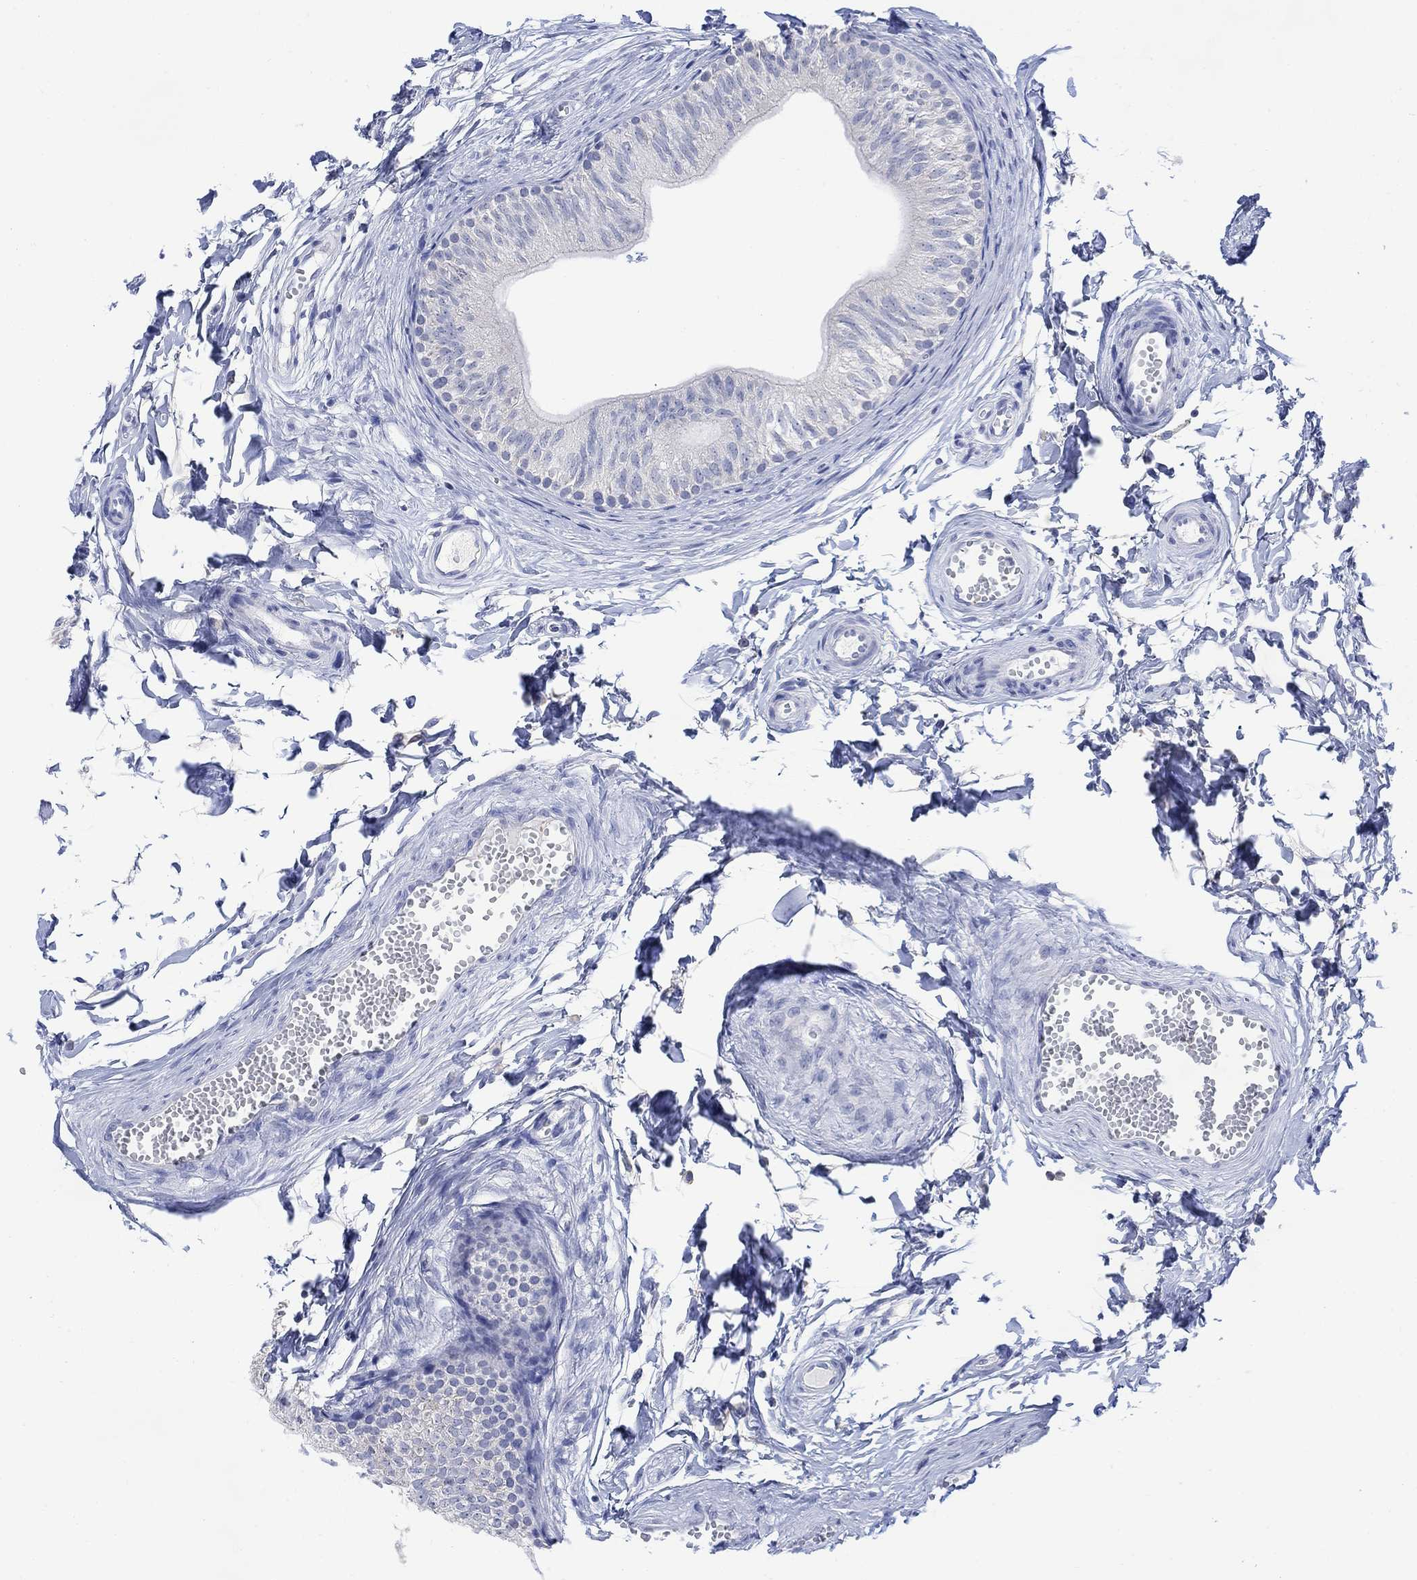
{"staining": {"intensity": "negative", "quantity": "none", "location": "none"}, "tissue": "epididymis", "cell_type": "Glandular cells", "image_type": "normal", "snomed": [{"axis": "morphology", "description": "Normal tissue, NOS"}, {"axis": "topography", "description": "Epididymis"}], "caption": "Immunohistochemistry (IHC) image of unremarkable epididymis stained for a protein (brown), which displays no positivity in glandular cells. (IHC, brightfield microscopy, high magnification).", "gene": "FBP2", "patient": {"sex": "male", "age": 22}}